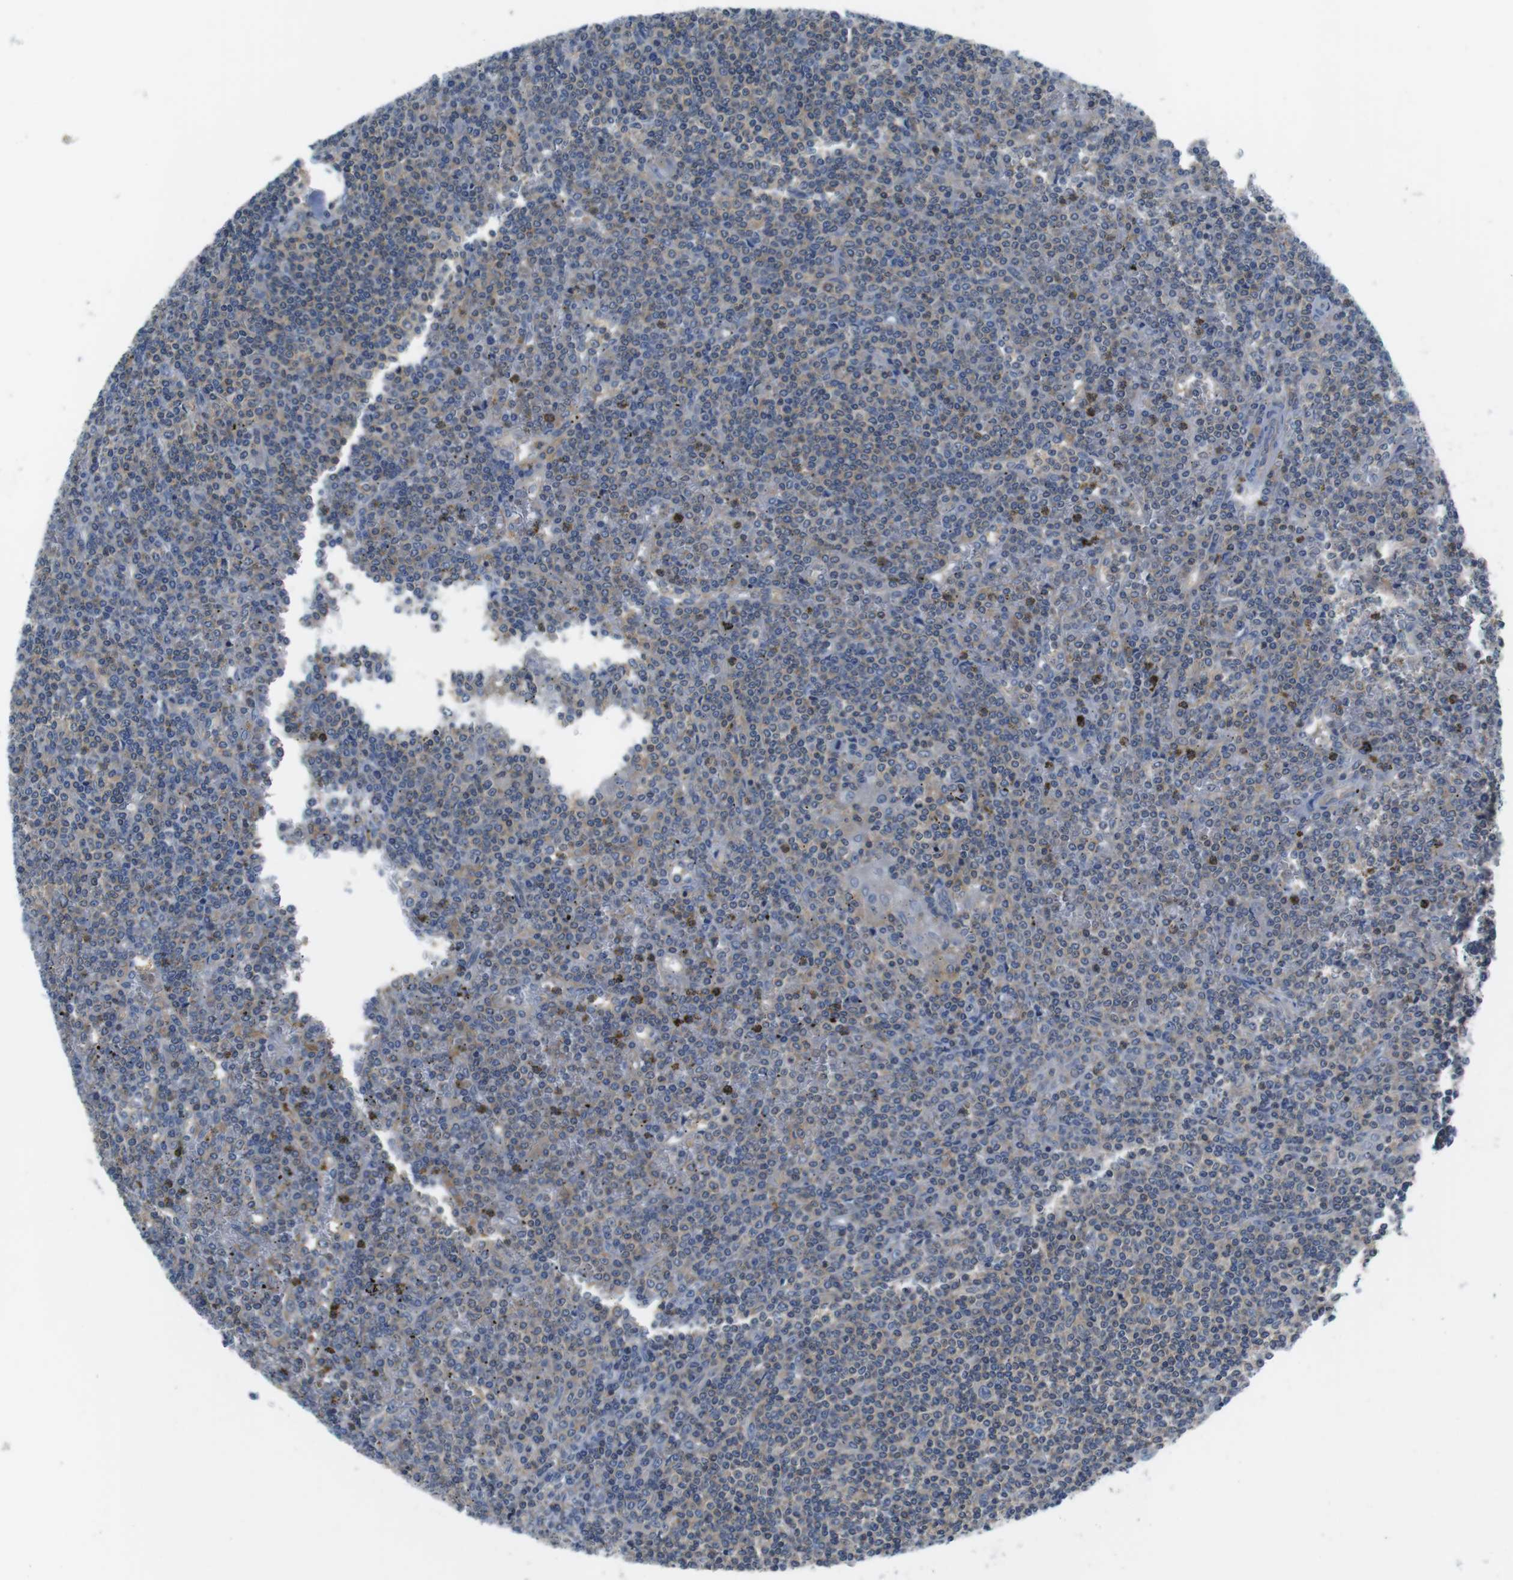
{"staining": {"intensity": "weak", "quantity": "25%-75%", "location": "cytoplasmic/membranous"}, "tissue": "lymphoma", "cell_type": "Tumor cells", "image_type": "cancer", "snomed": [{"axis": "morphology", "description": "Malignant lymphoma, non-Hodgkin's type, Low grade"}, {"axis": "topography", "description": "Spleen"}], "caption": "Human lymphoma stained for a protein (brown) reveals weak cytoplasmic/membranous positive expression in approximately 25%-75% of tumor cells.", "gene": "PIK3CD", "patient": {"sex": "female", "age": 19}}